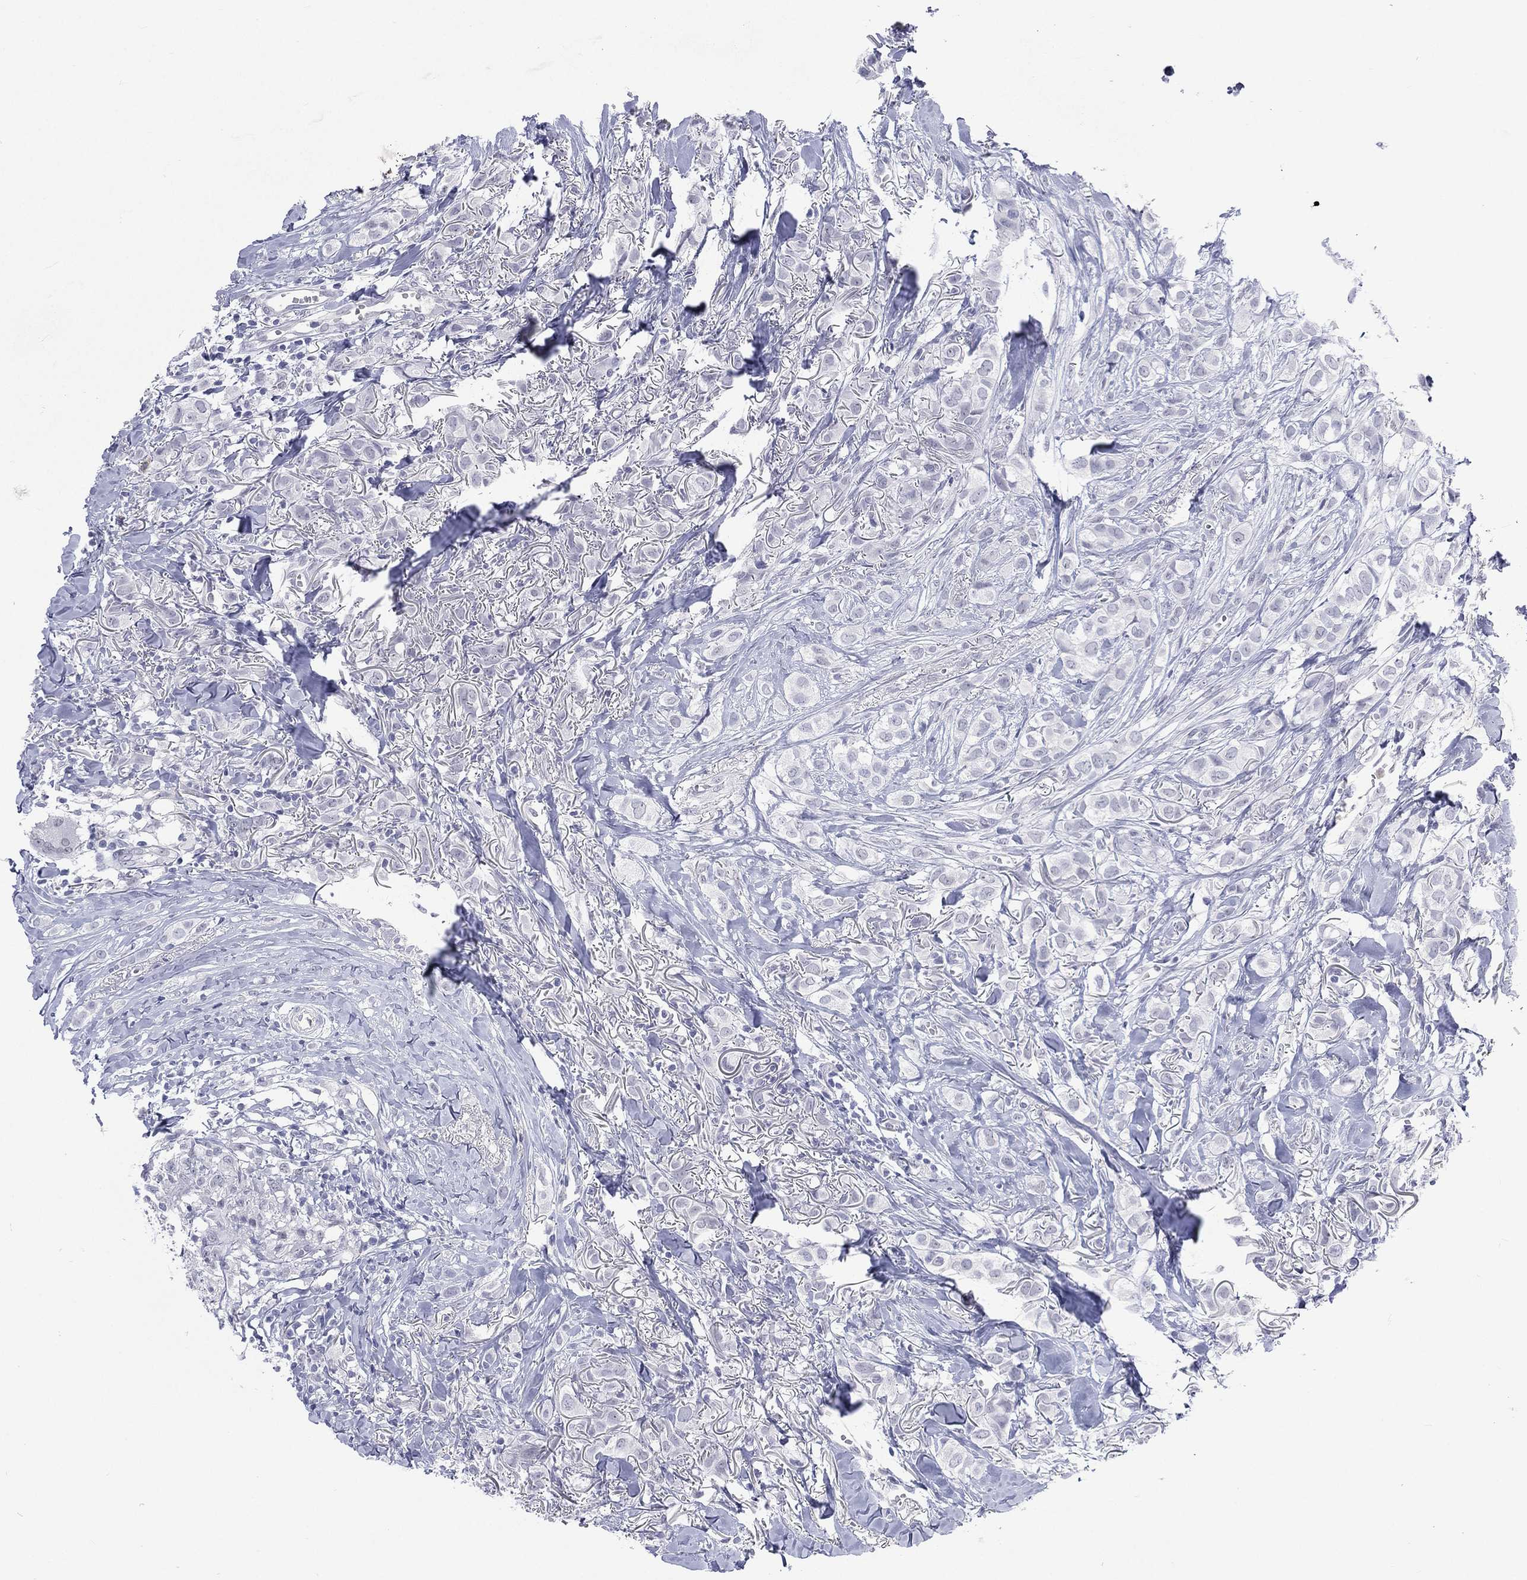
{"staining": {"intensity": "negative", "quantity": "none", "location": "none"}, "tissue": "breast cancer", "cell_type": "Tumor cells", "image_type": "cancer", "snomed": [{"axis": "morphology", "description": "Duct carcinoma"}, {"axis": "topography", "description": "Breast"}], "caption": "Breast cancer was stained to show a protein in brown. There is no significant expression in tumor cells. (DAB (3,3'-diaminobenzidine) immunohistochemistry with hematoxylin counter stain).", "gene": "SSX1", "patient": {"sex": "female", "age": 85}}